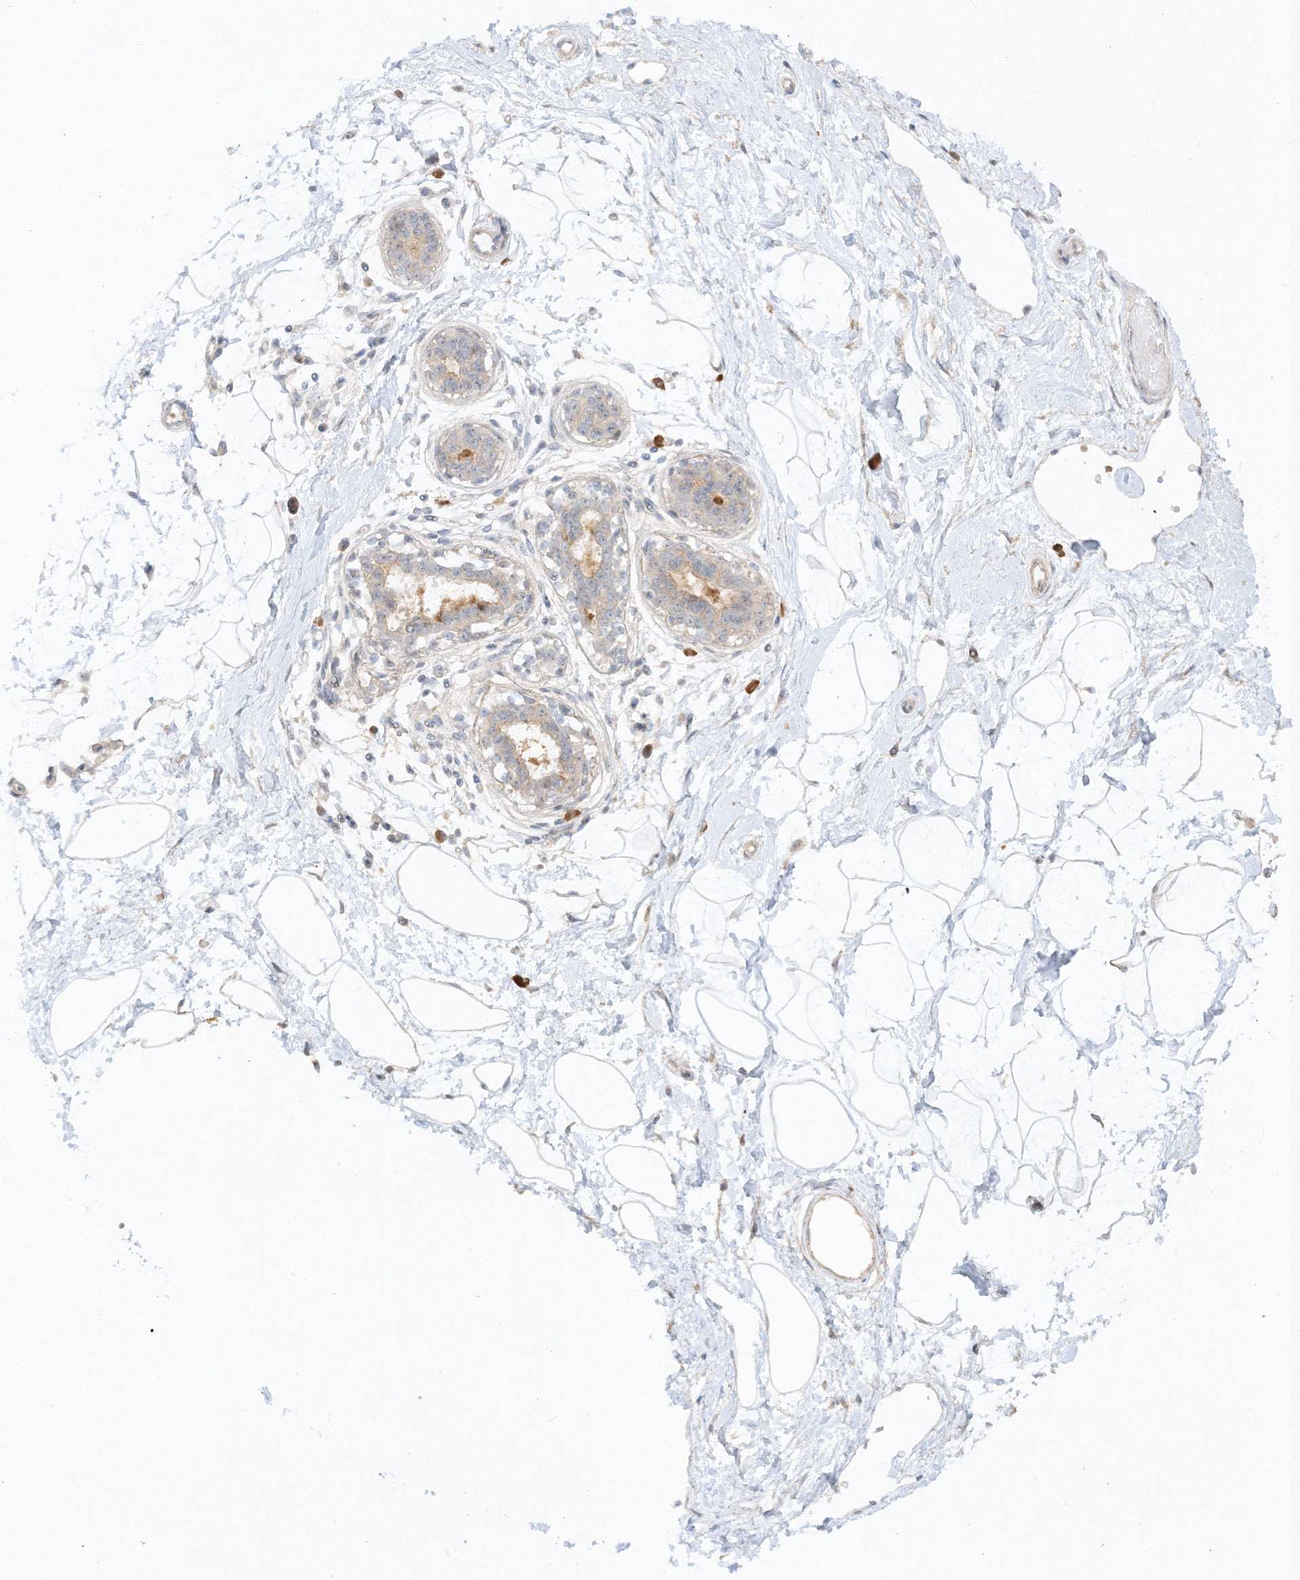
{"staining": {"intensity": "negative", "quantity": "none", "location": "none"}, "tissue": "breast", "cell_type": "Adipocytes", "image_type": "normal", "snomed": [{"axis": "morphology", "description": "Normal tissue, NOS"}, {"axis": "topography", "description": "Breast"}], "caption": "Protein analysis of normal breast reveals no significant expression in adipocytes. (DAB immunohistochemistry (IHC), high magnification).", "gene": "ETAA1", "patient": {"sex": "female", "age": 45}}